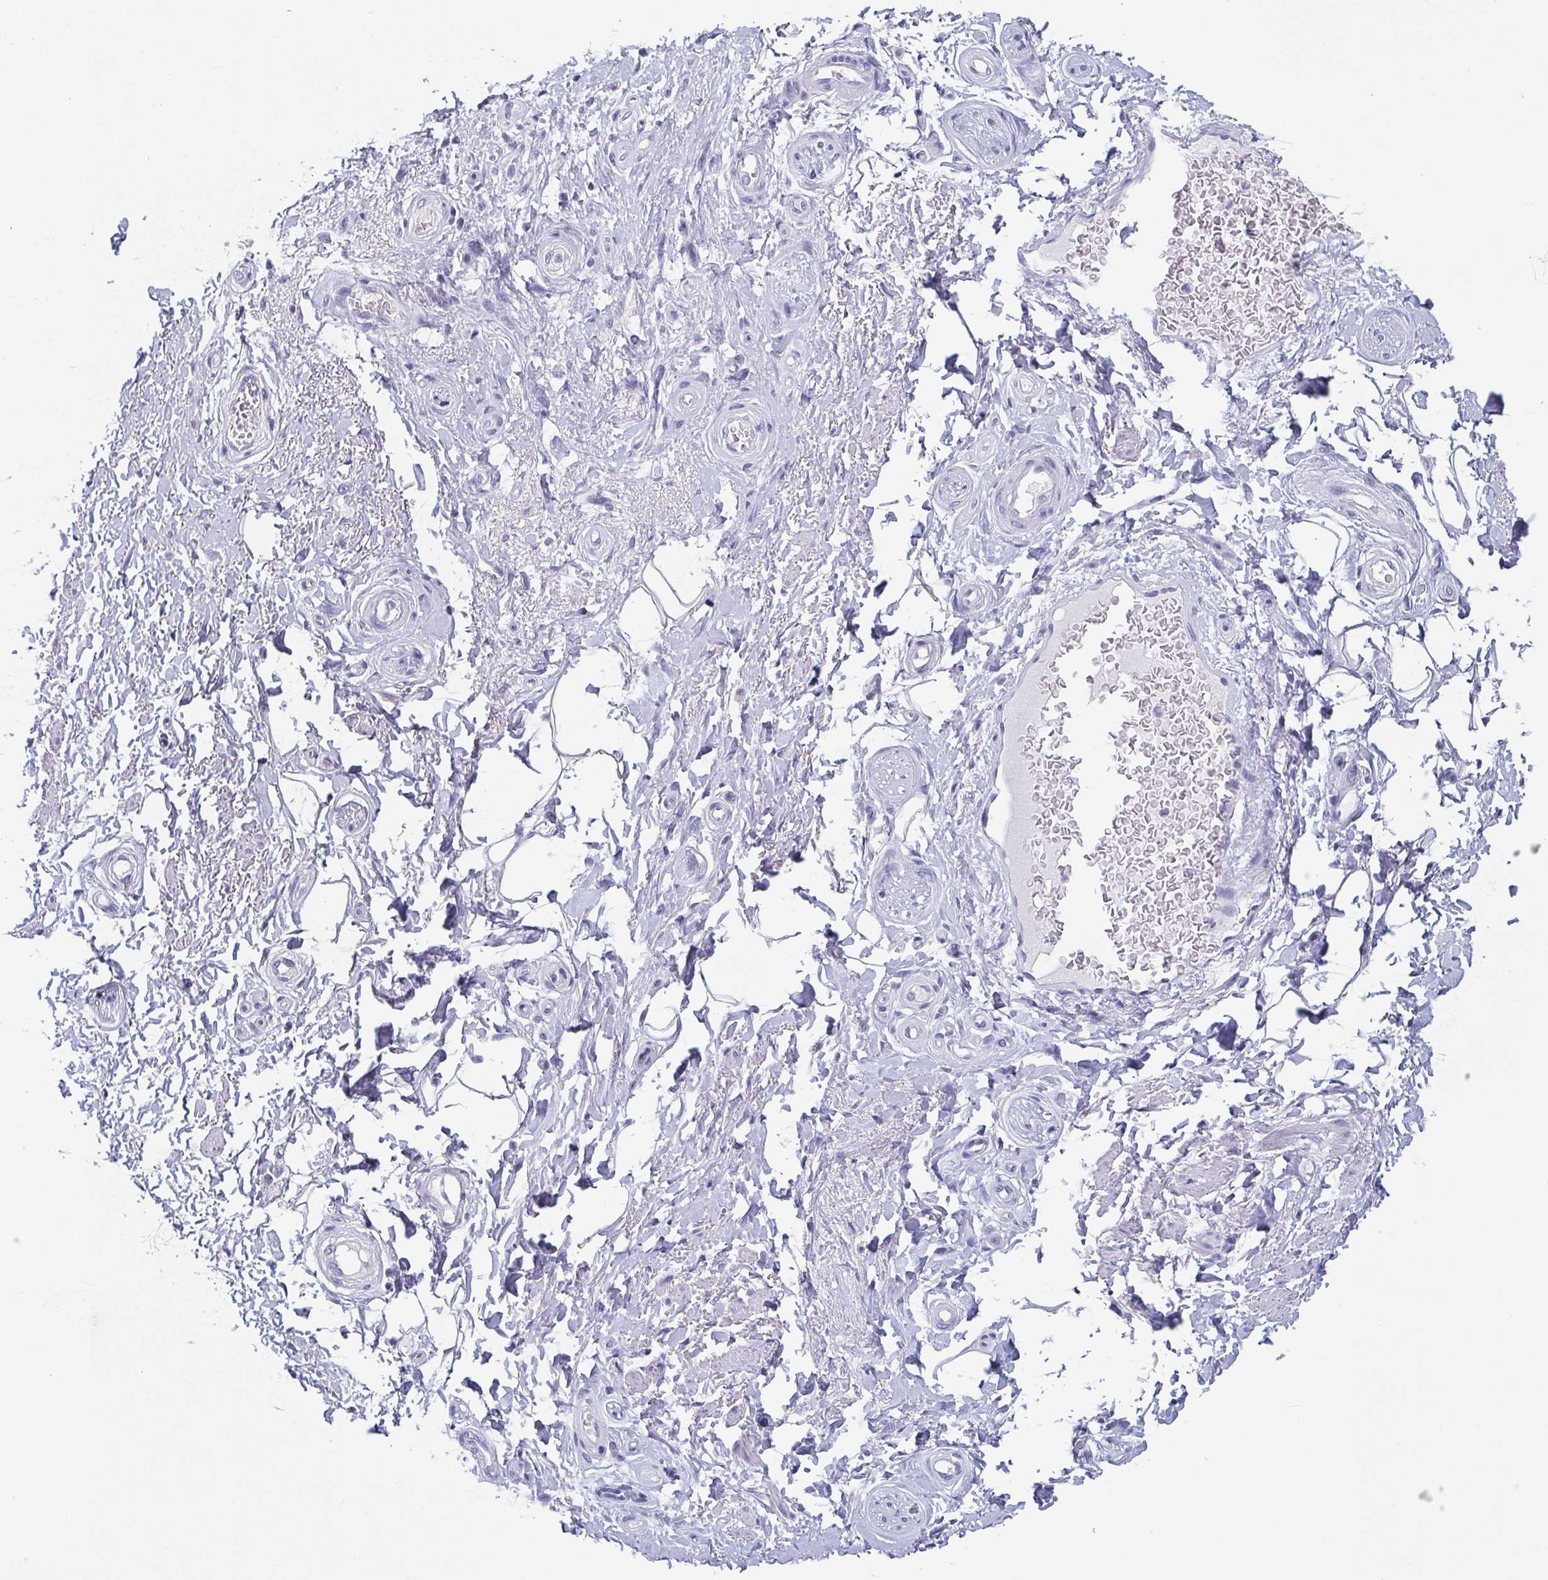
{"staining": {"intensity": "negative", "quantity": "none", "location": "none"}, "tissue": "adipose tissue", "cell_type": "Adipocytes", "image_type": "normal", "snomed": [{"axis": "morphology", "description": "Normal tissue, NOS"}, {"axis": "topography", "description": "Peripheral nerve tissue"}], "caption": "Adipocytes show no significant expression in normal adipose tissue.", "gene": "REG4", "patient": {"sex": "male", "age": 51}}